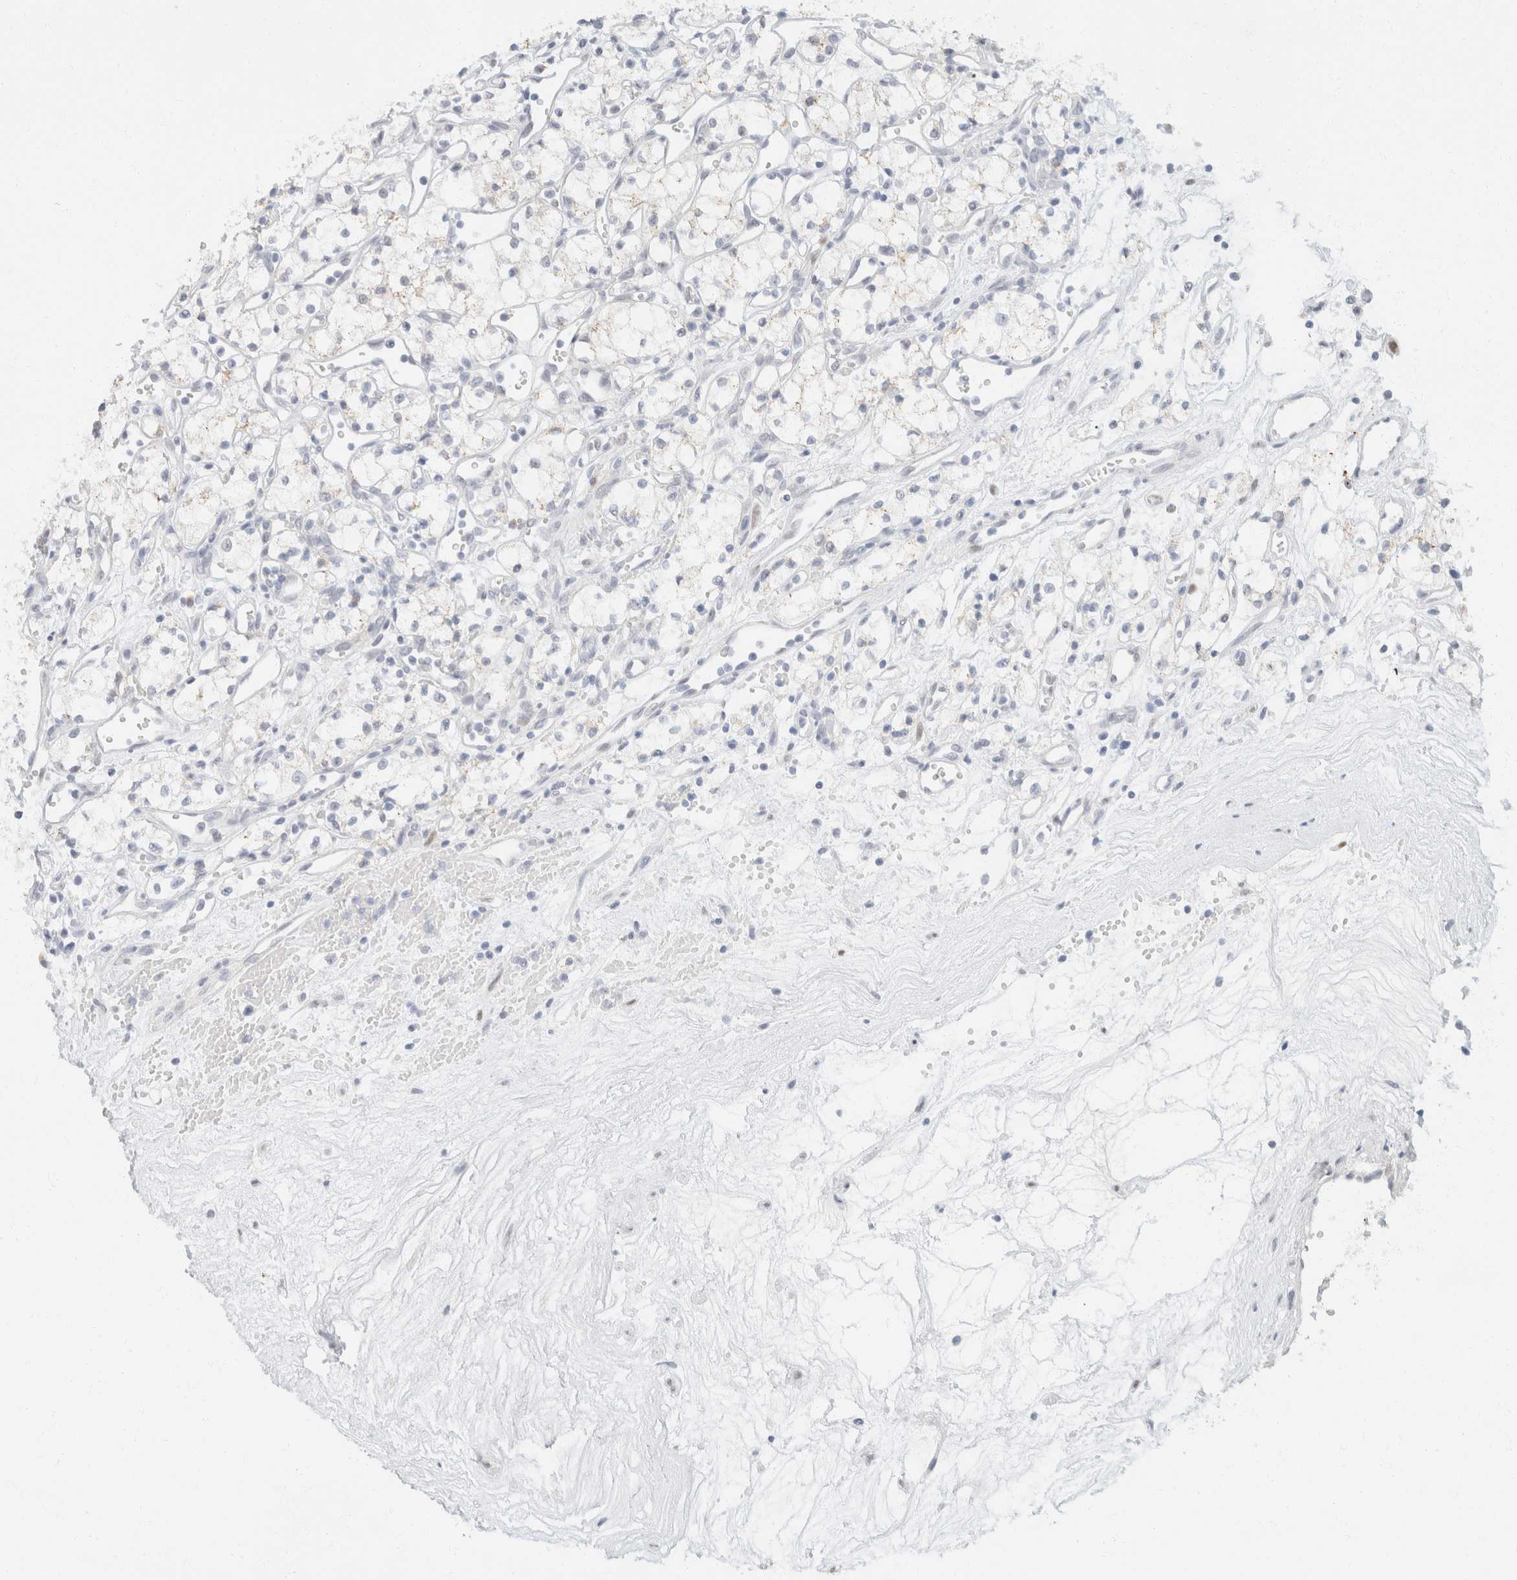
{"staining": {"intensity": "negative", "quantity": "none", "location": "none"}, "tissue": "renal cancer", "cell_type": "Tumor cells", "image_type": "cancer", "snomed": [{"axis": "morphology", "description": "Adenocarcinoma, NOS"}, {"axis": "topography", "description": "Kidney"}], "caption": "Immunohistochemical staining of human renal adenocarcinoma shows no significant staining in tumor cells.", "gene": "KRT20", "patient": {"sex": "male", "age": 59}}